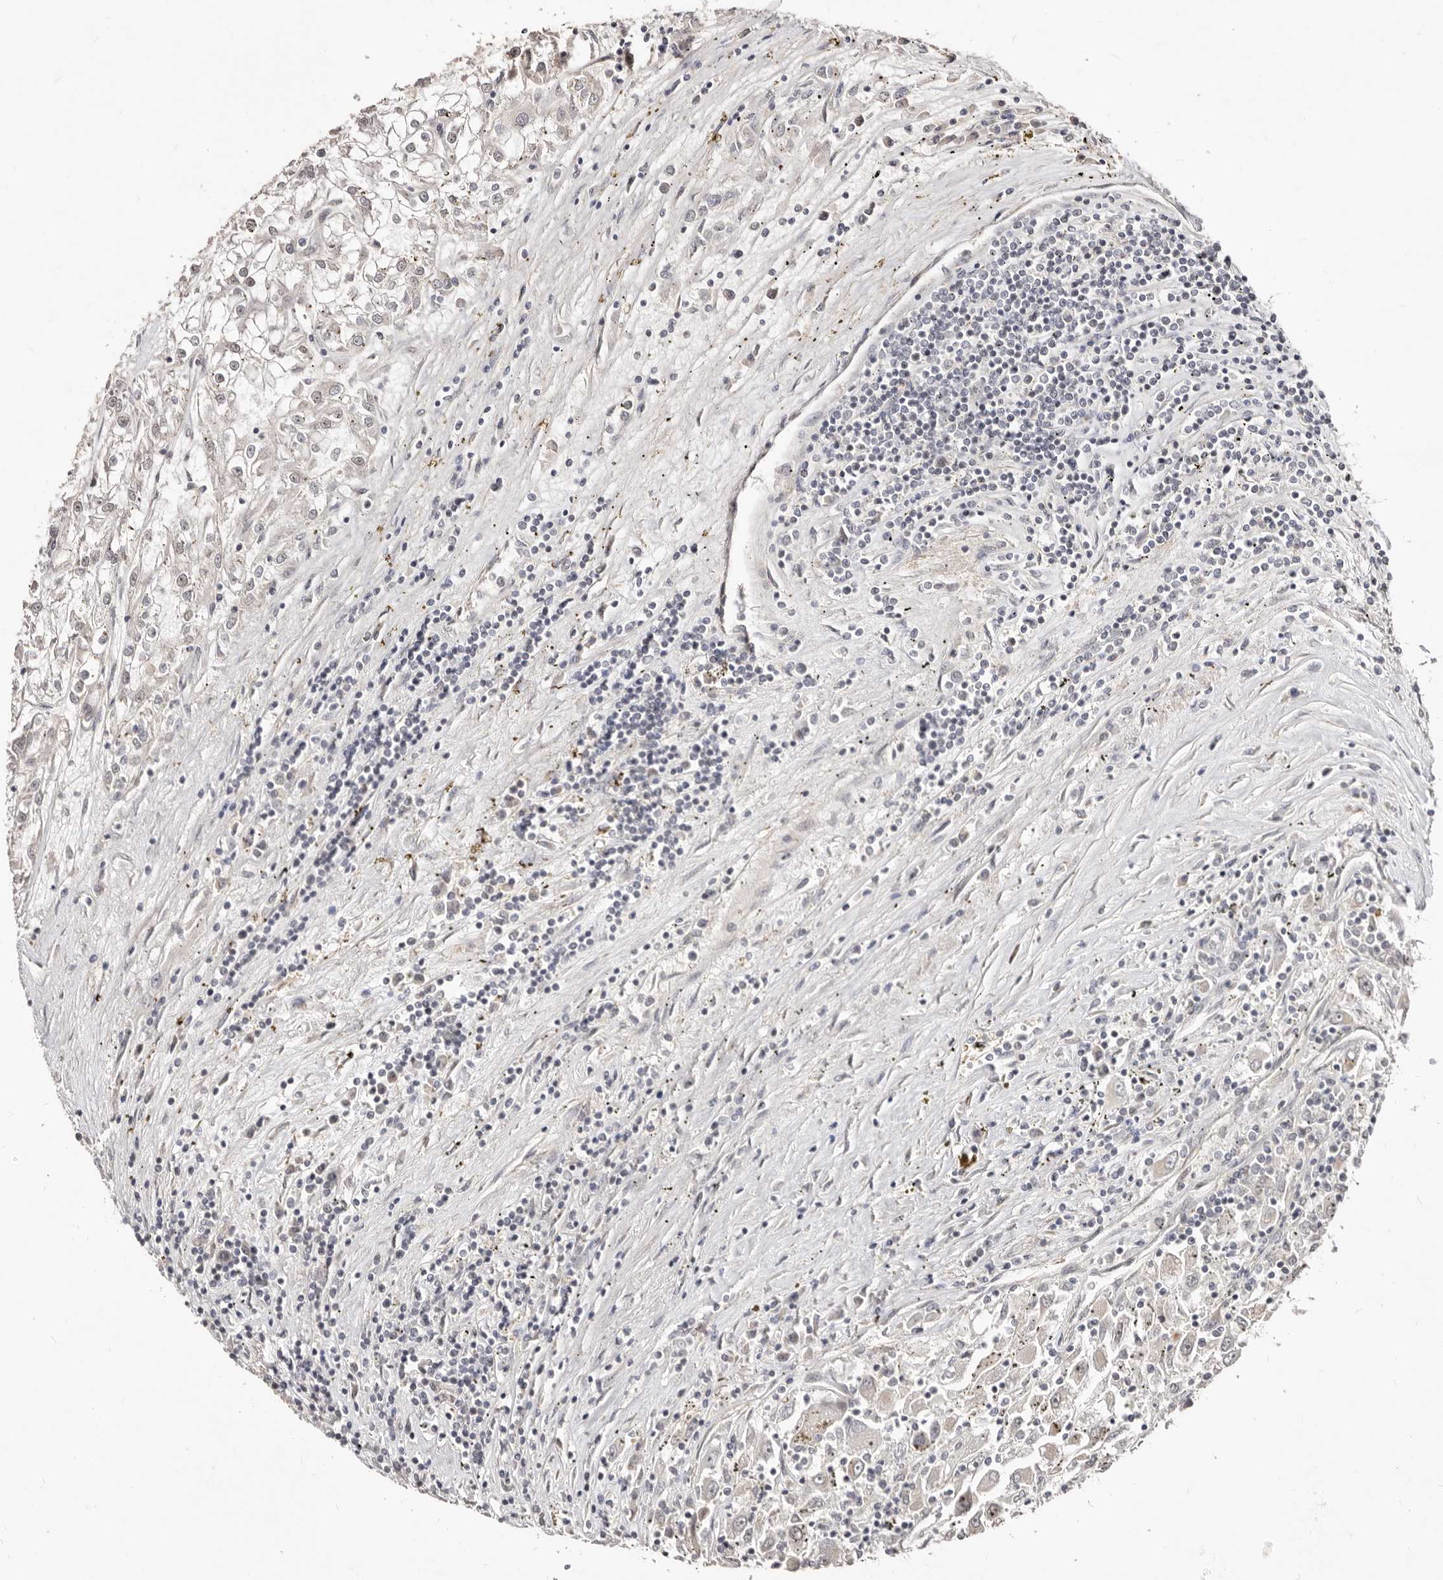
{"staining": {"intensity": "negative", "quantity": "none", "location": "none"}, "tissue": "renal cancer", "cell_type": "Tumor cells", "image_type": "cancer", "snomed": [{"axis": "morphology", "description": "Adenocarcinoma, NOS"}, {"axis": "topography", "description": "Kidney"}], "caption": "Tumor cells are negative for protein expression in human adenocarcinoma (renal).", "gene": "SRCAP", "patient": {"sex": "female", "age": 52}}